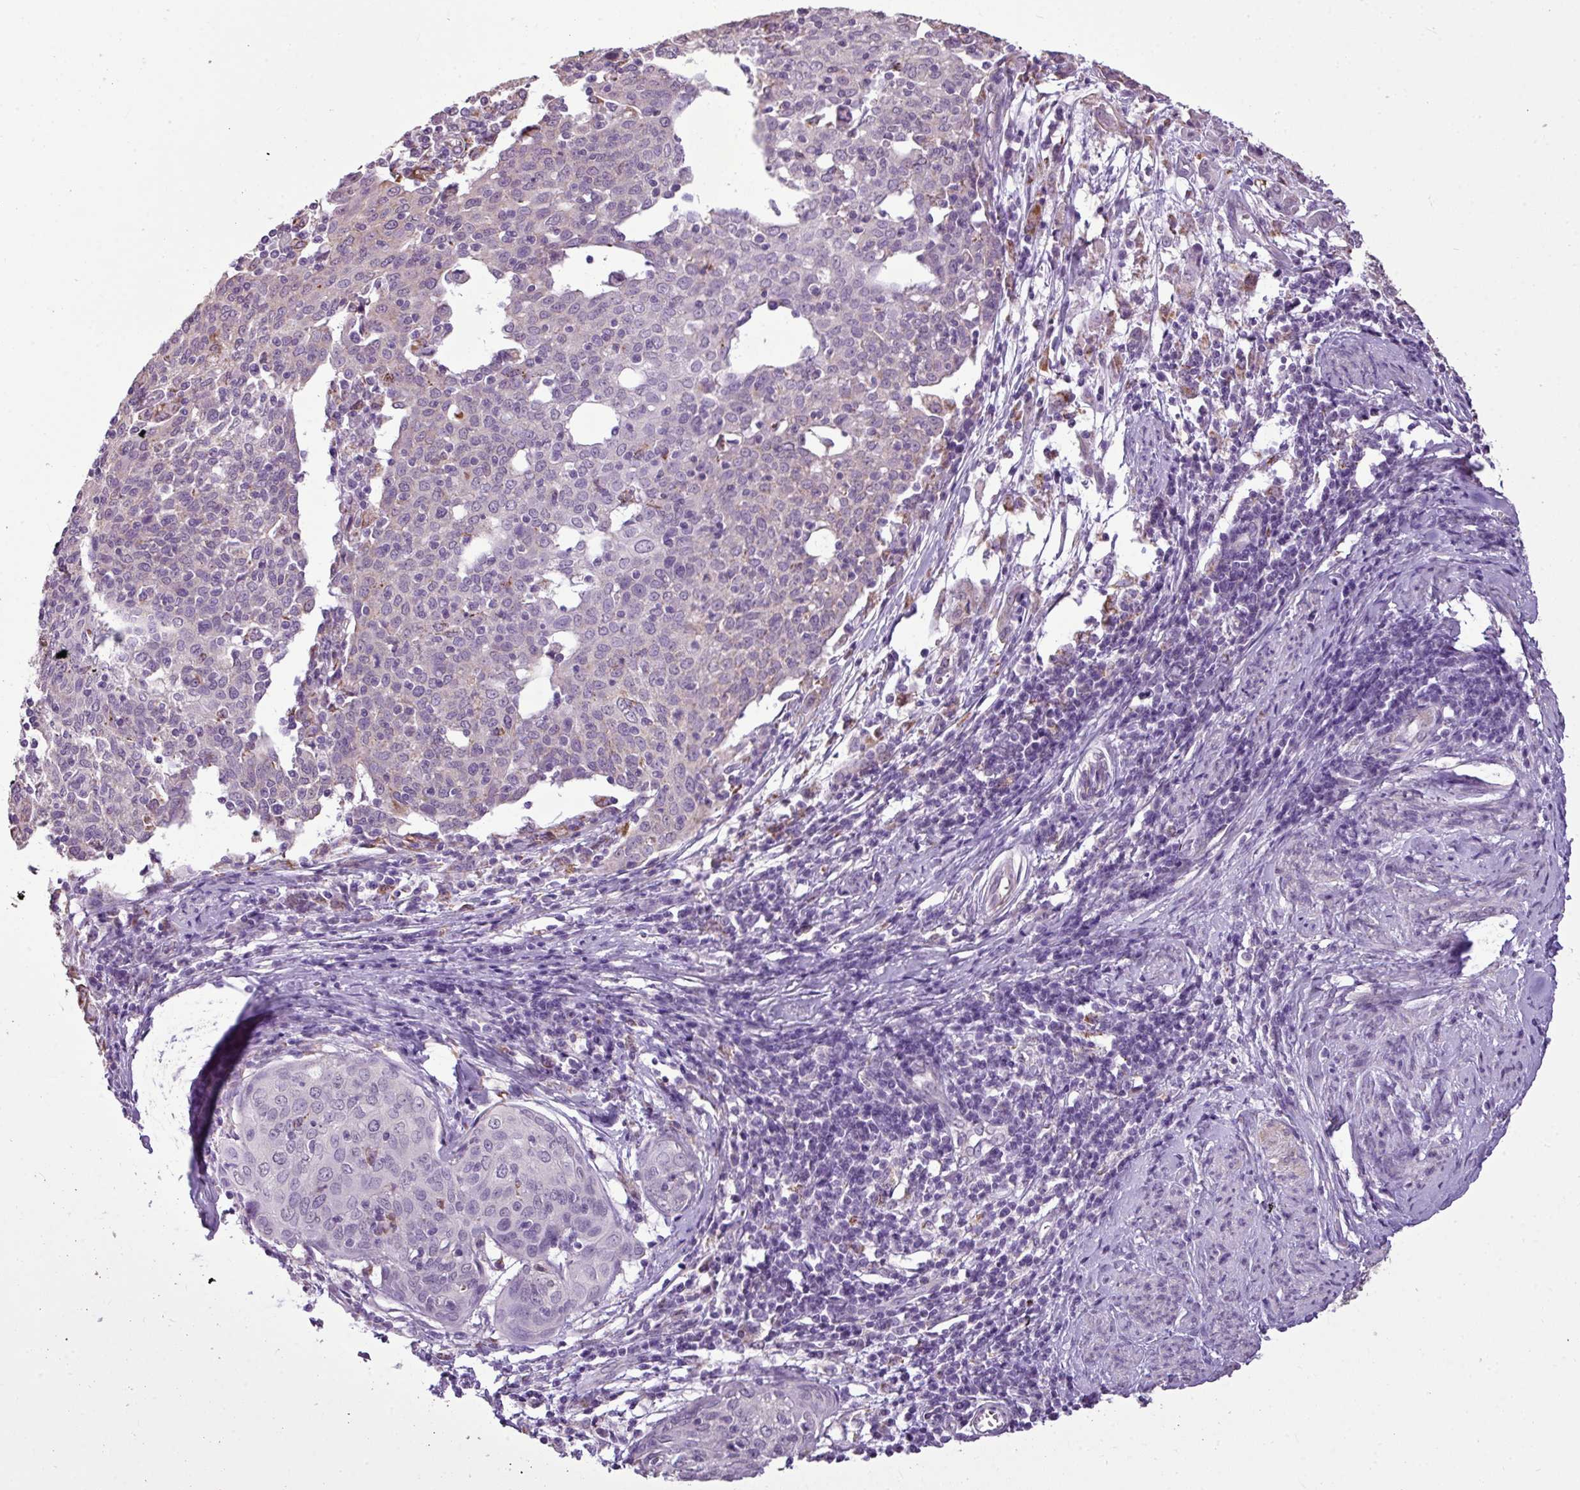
{"staining": {"intensity": "negative", "quantity": "none", "location": "none"}, "tissue": "cervical cancer", "cell_type": "Tumor cells", "image_type": "cancer", "snomed": [{"axis": "morphology", "description": "Squamous cell carcinoma, NOS"}, {"axis": "topography", "description": "Cervix"}], "caption": "Tumor cells show no significant positivity in cervical squamous cell carcinoma.", "gene": "ALDH2", "patient": {"sex": "female", "age": 67}}